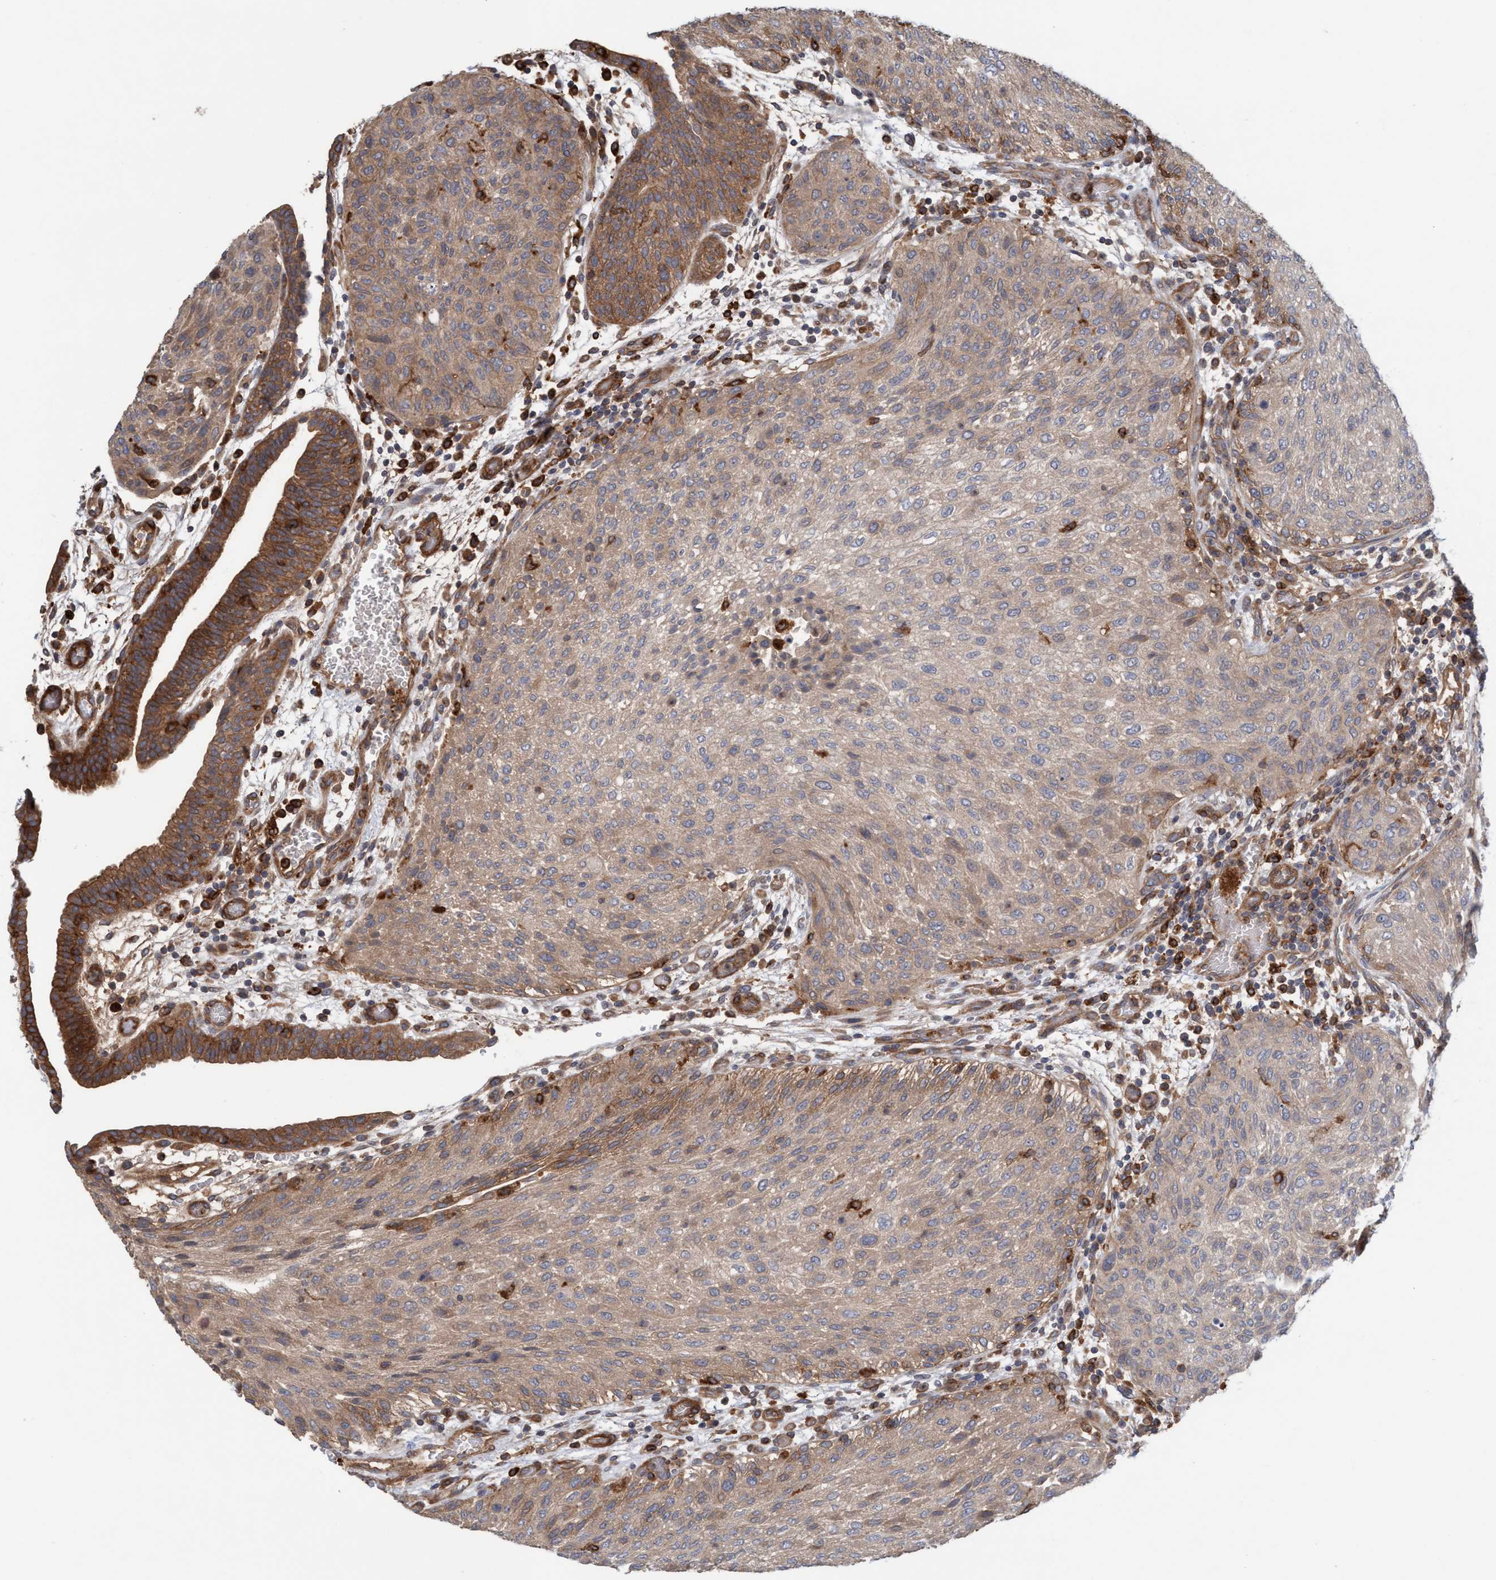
{"staining": {"intensity": "moderate", "quantity": ">75%", "location": "cytoplasmic/membranous"}, "tissue": "urothelial cancer", "cell_type": "Tumor cells", "image_type": "cancer", "snomed": [{"axis": "morphology", "description": "Urothelial carcinoma, Low grade"}, {"axis": "morphology", "description": "Urothelial carcinoma, High grade"}, {"axis": "topography", "description": "Urinary bladder"}], "caption": "A medium amount of moderate cytoplasmic/membranous expression is seen in approximately >75% of tumor cells in urothelial carcinoma (low-grade) tissue.", "gene": "SPECC1", "patient": {"sex": "male", "age": 35}}